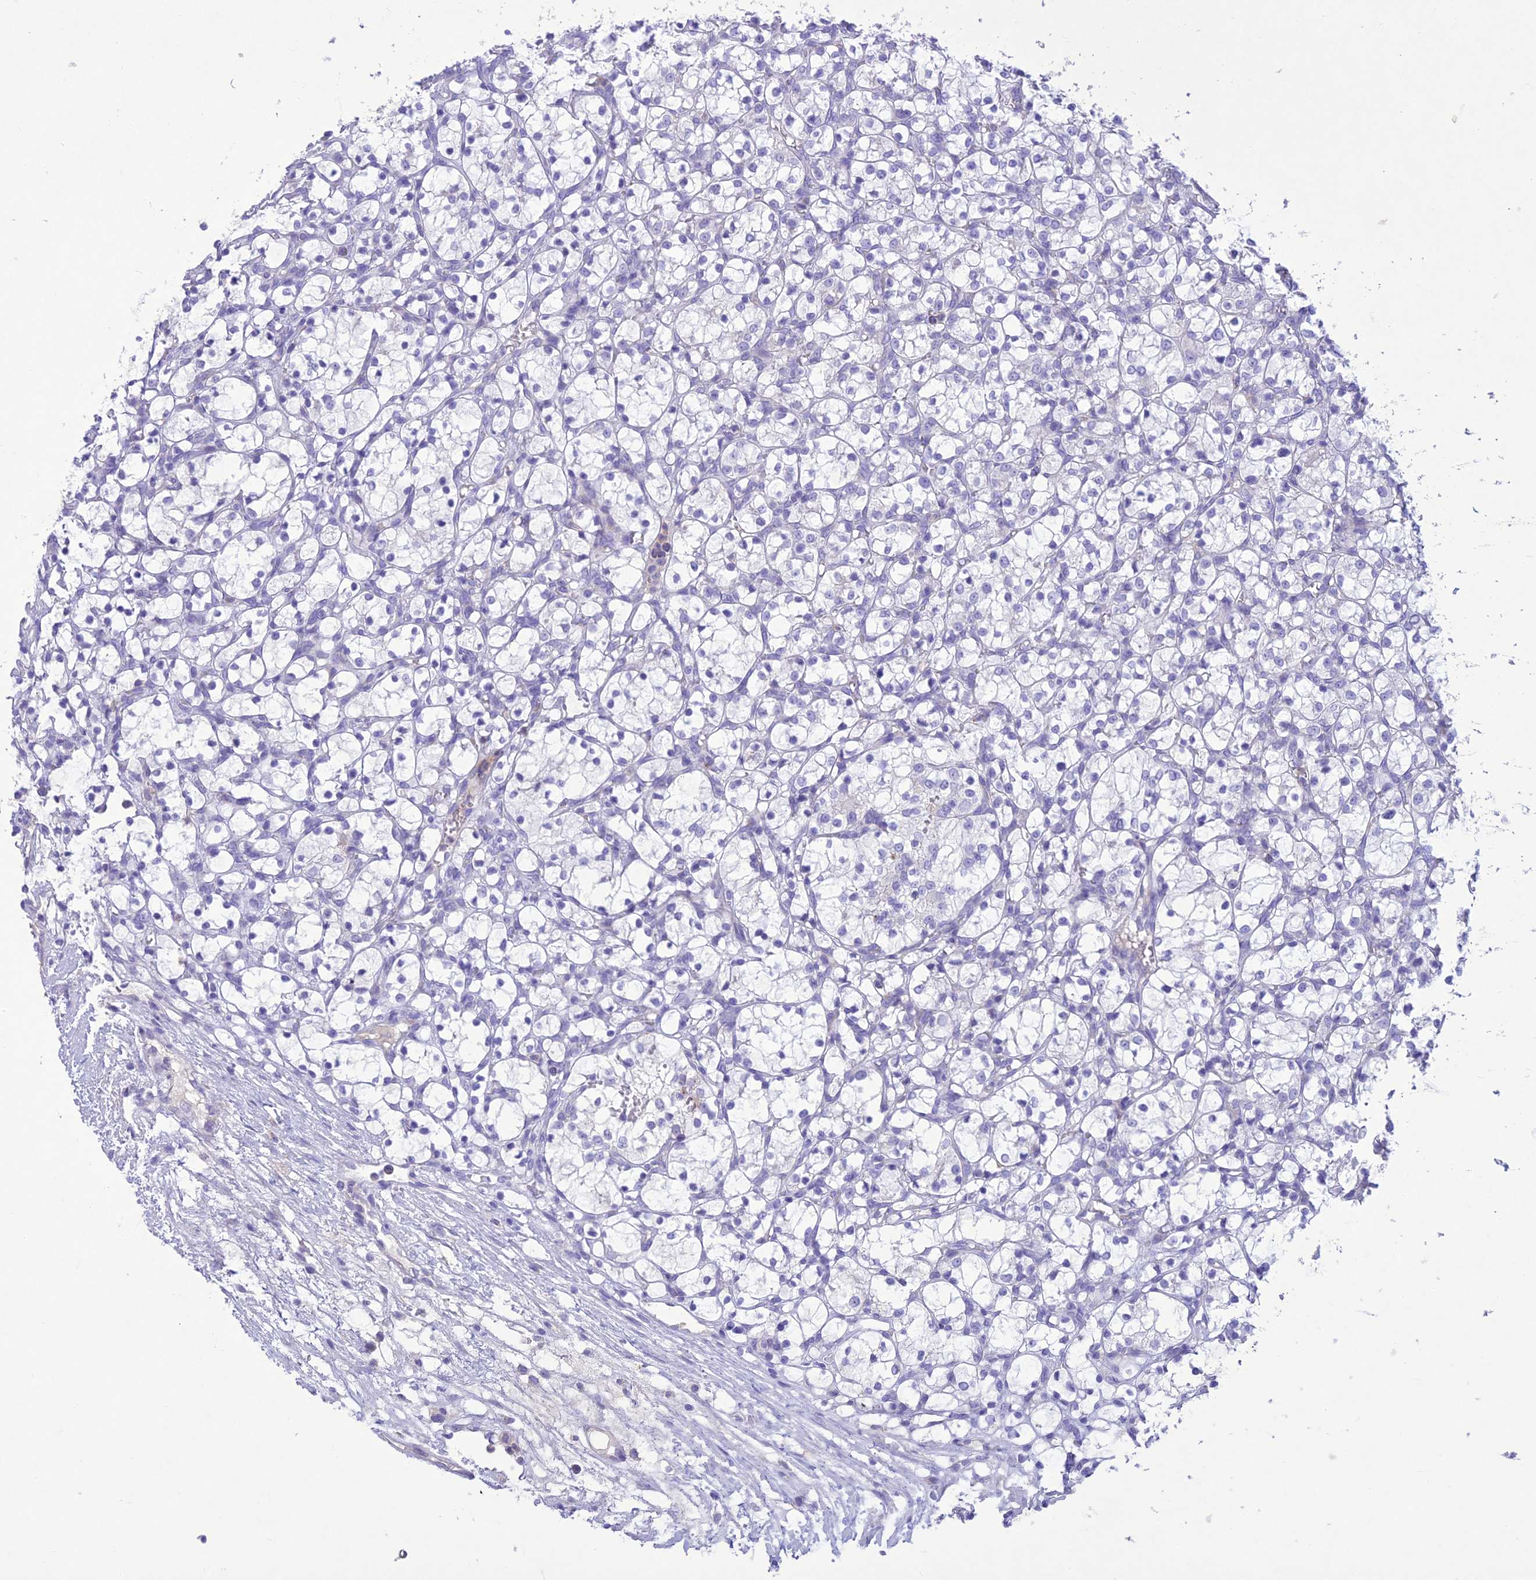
{"staining": {"intensity": "negative", "quantity": "none", "location": "none"}, "tissue": "renal cancer", "cell_type": "Tumor cells", "image_type": "cancer", "snomed": [{"axis": "morphology", "description": "Adenocarcinoma, NOS"}, {"axis": "topography", "description": "Kidney"}], "caption": "Protein analysis of renal cancer (adenocarcinoma) exhibits no significant expression in tumor cells.", "gene": "SLC13A5", "patient": {"sex": "female", "age": 69}}